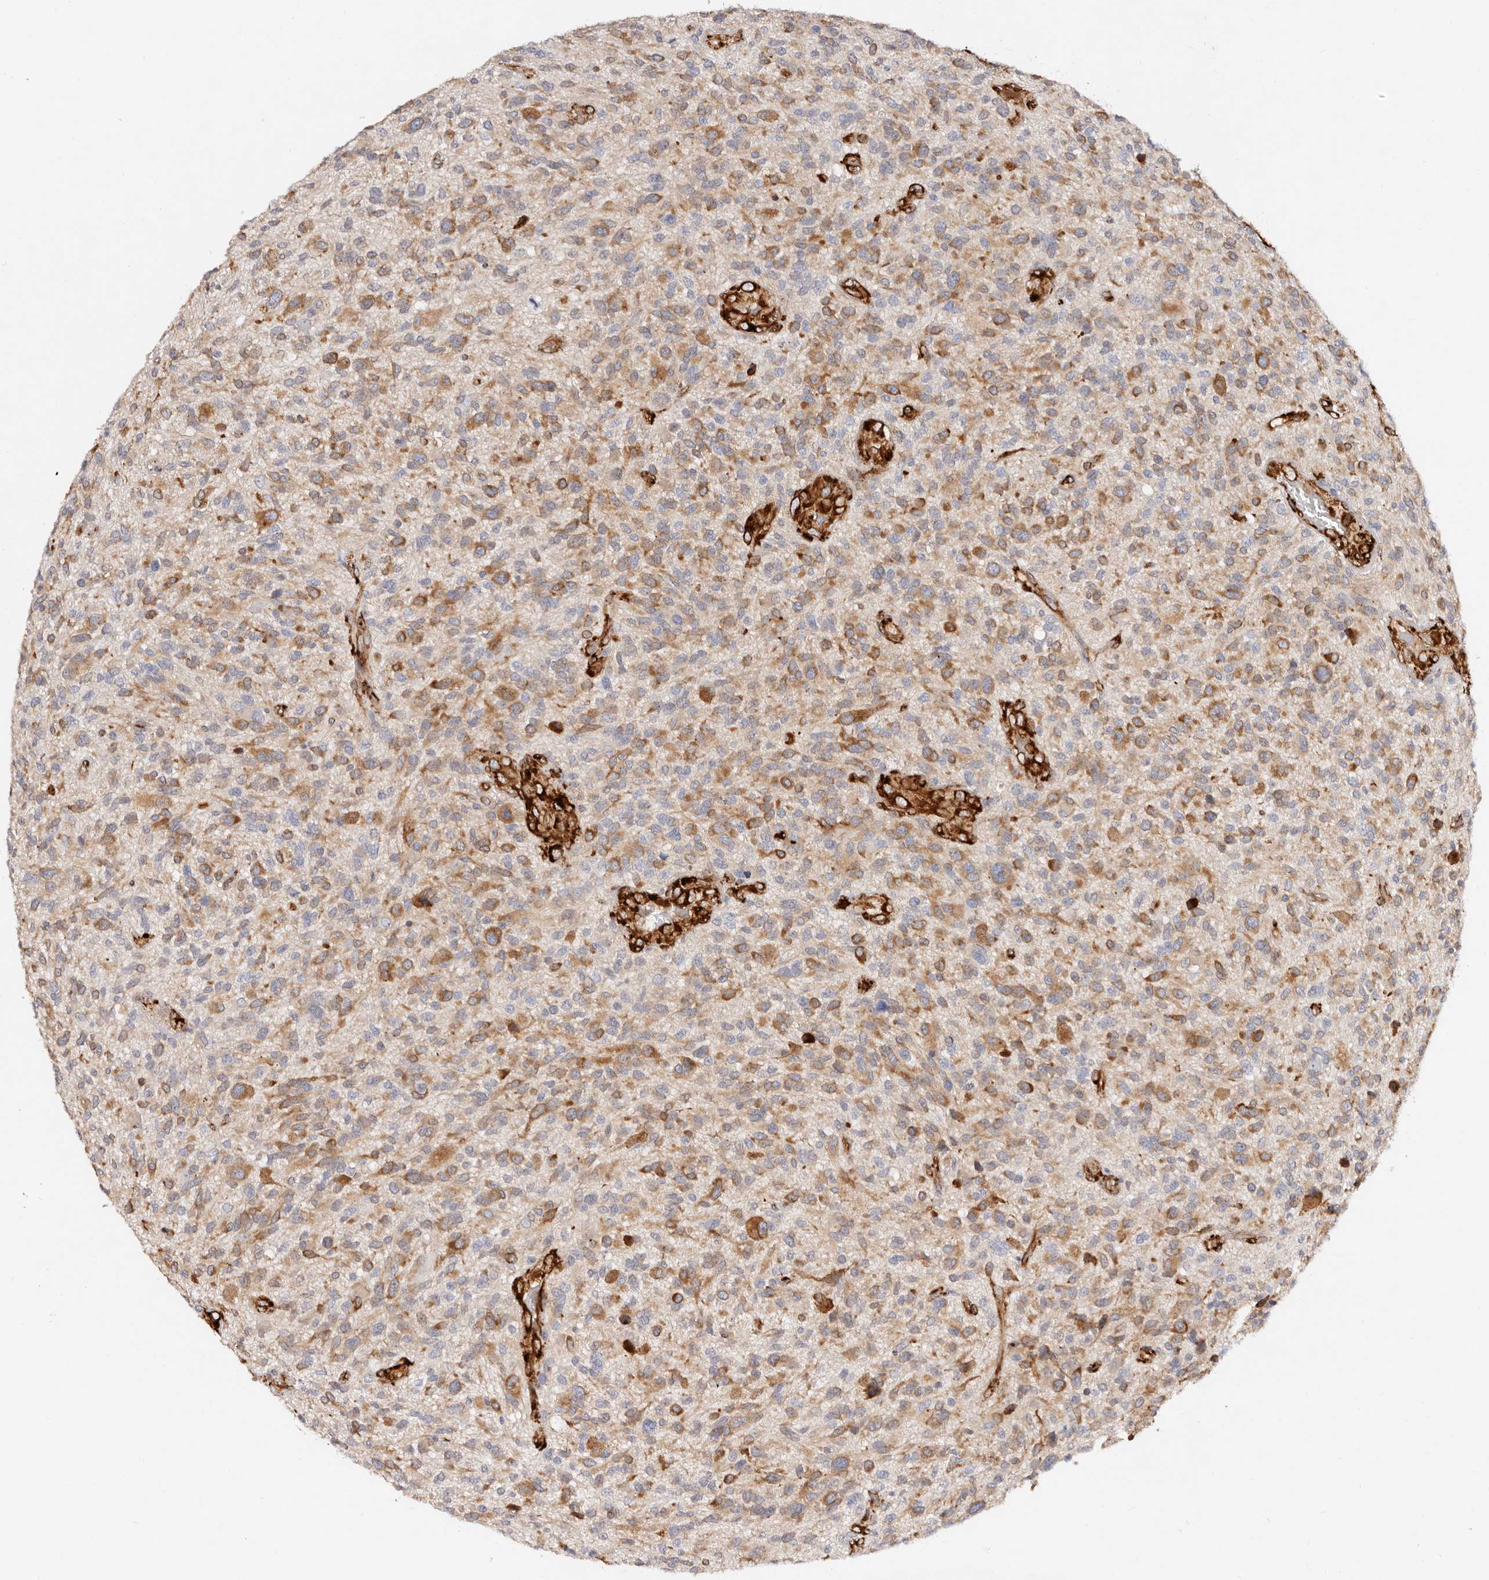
{"staining": {"intensity": "moderate", "quantity": ">75%", "location": "cytoplasmic/membranous"}, "tissue": "glioma", "cell_type": "Tumor cells", "image_type": "cancer", "snomed": [{"axis": "morphology", "description": "Glioma, malignant, High grade"}, {"axis": "topography", "description": "Brain"}], "caption": "This is an image of immunohistochemistry staining of glioma, which shows moderate staining in the cytoplasmic/membranous of tumor cells.", "gene": "SERPINH1", "patient": {"sex": "male", "age": 47}}